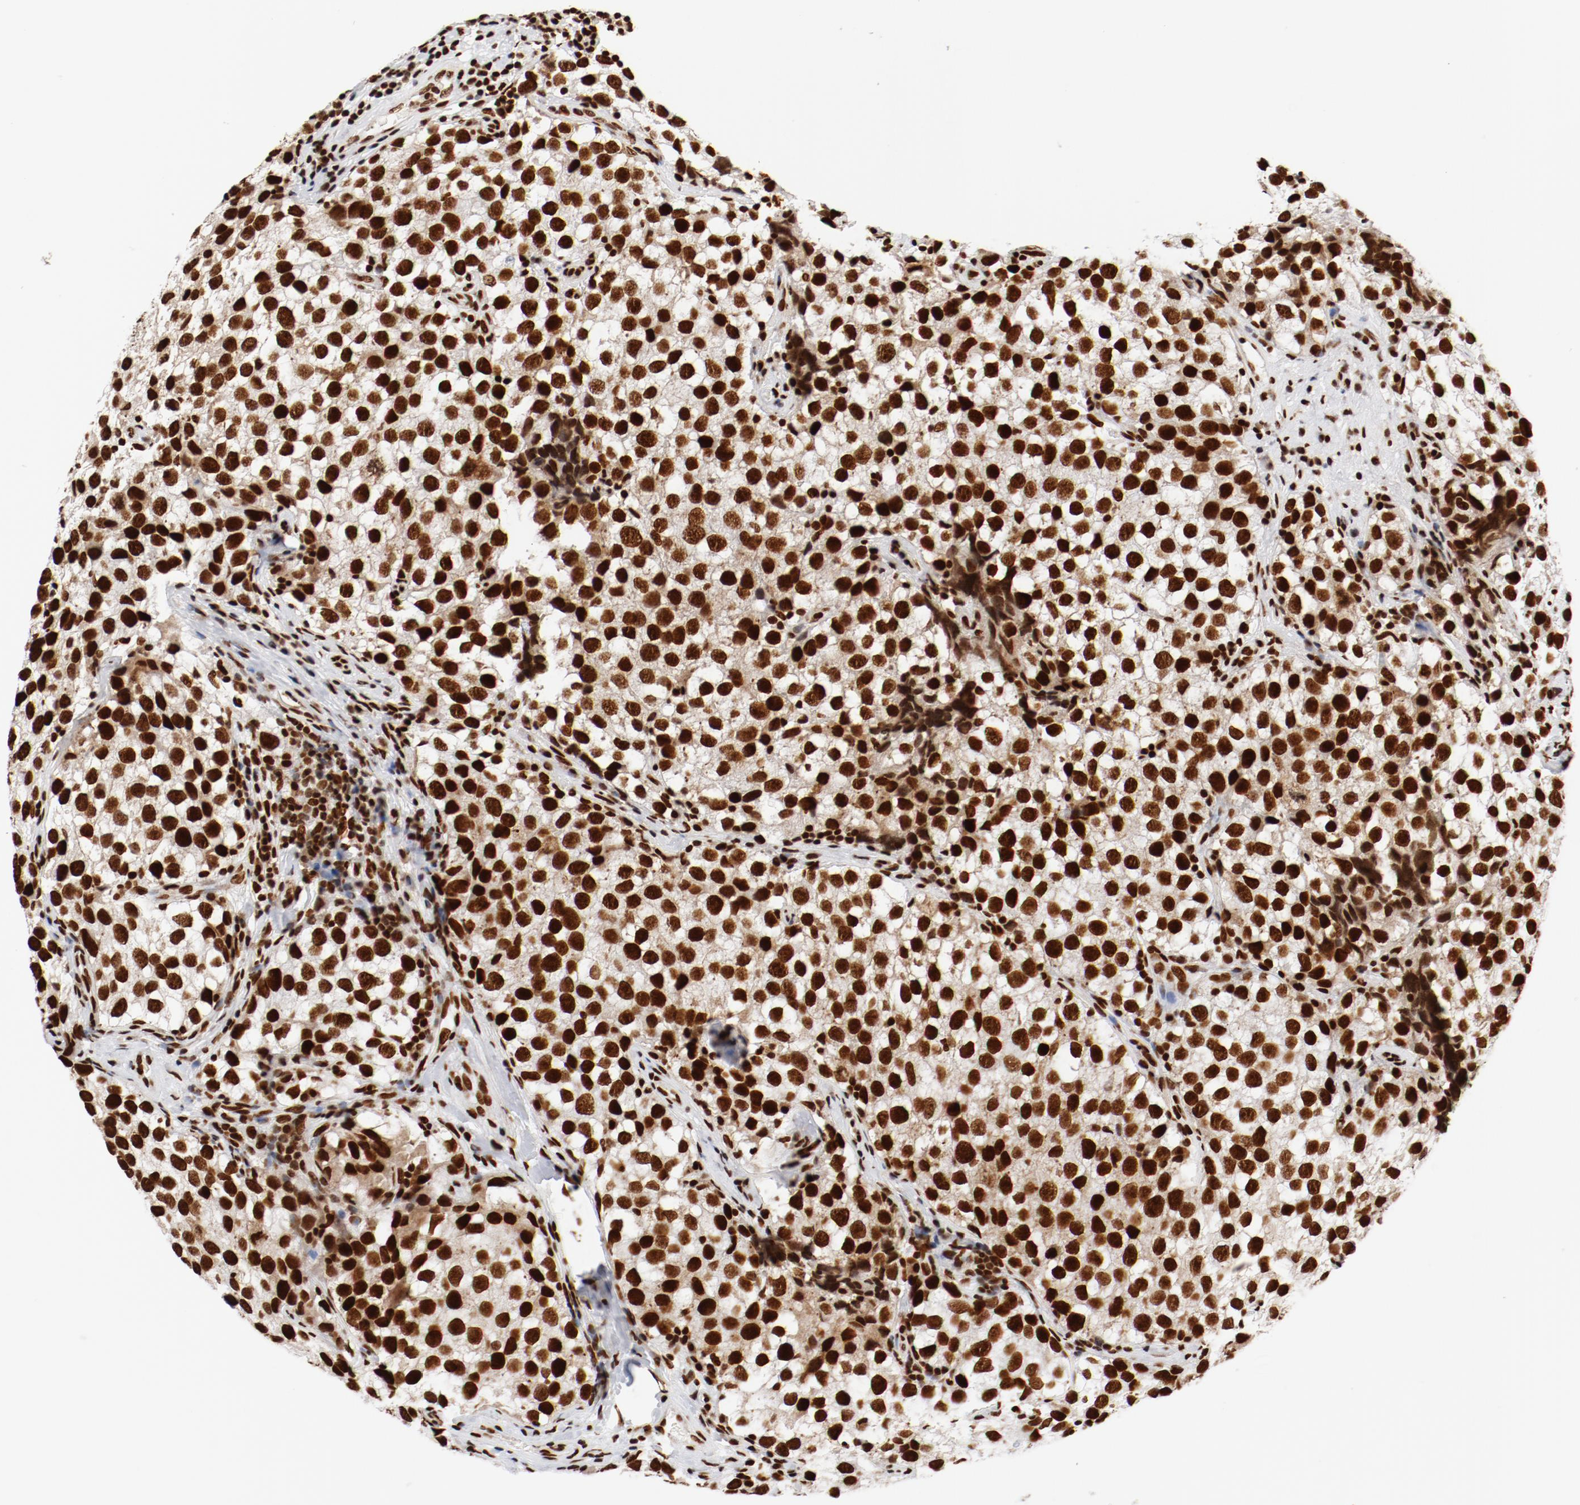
{"staining": {"intensity": "strong", "quantity": ">75%", "location": "nuclear"}, "tissue": "testis cancer", "cell_type": "Tumor cells", "image_type": "cancer", "snomed": [{"axis": "morphology", "description": "Seminoma, NOS"}, {"axis": "topography", "description": "Testis"}], "caption": "A brown stain highlights strong nuclear staining of a protein in human seminoma (testis) tumor cells.", "gene": "CTBP1", "patient": {"sex": "male", "age": 39}}